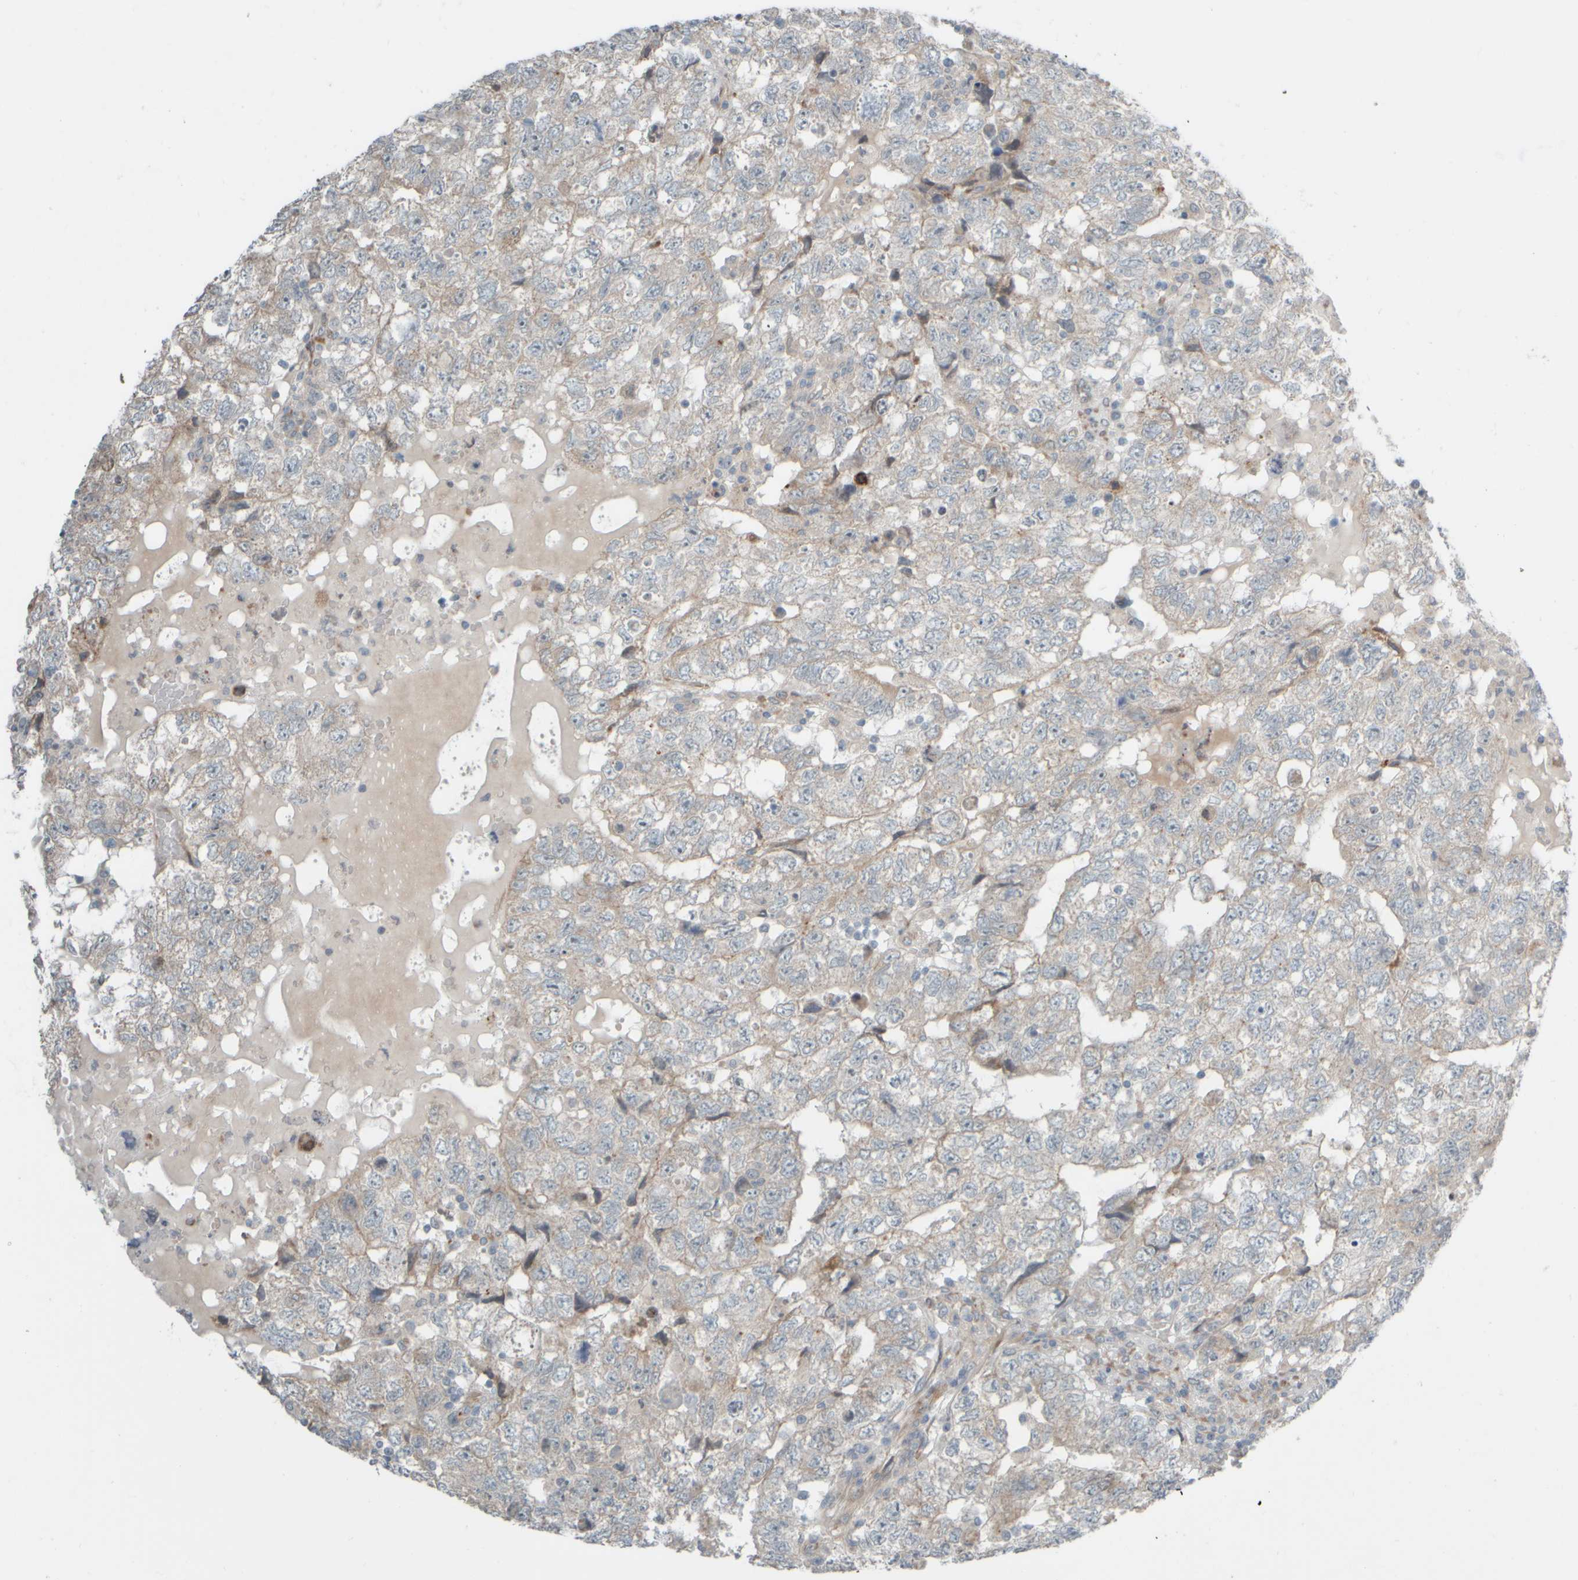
{"staining": {"intensity": "negative", "quantity": "none", "location": "none"}, "tissue": "testis cancer", "cell_type": "Tumor cells", "image_type": "cancer", "snomed": [{"axis": "morphology", "description": "Carcinoma, Embryonal, NOS"}, {"axis": "topography", "description": "Testis"}], "caption": "Protein analysis of testis embryonal carcinoma exhibits no significant staining in tumor cells.", "gene": "HGS", "patient": {"sex": "male", "age": 36}}